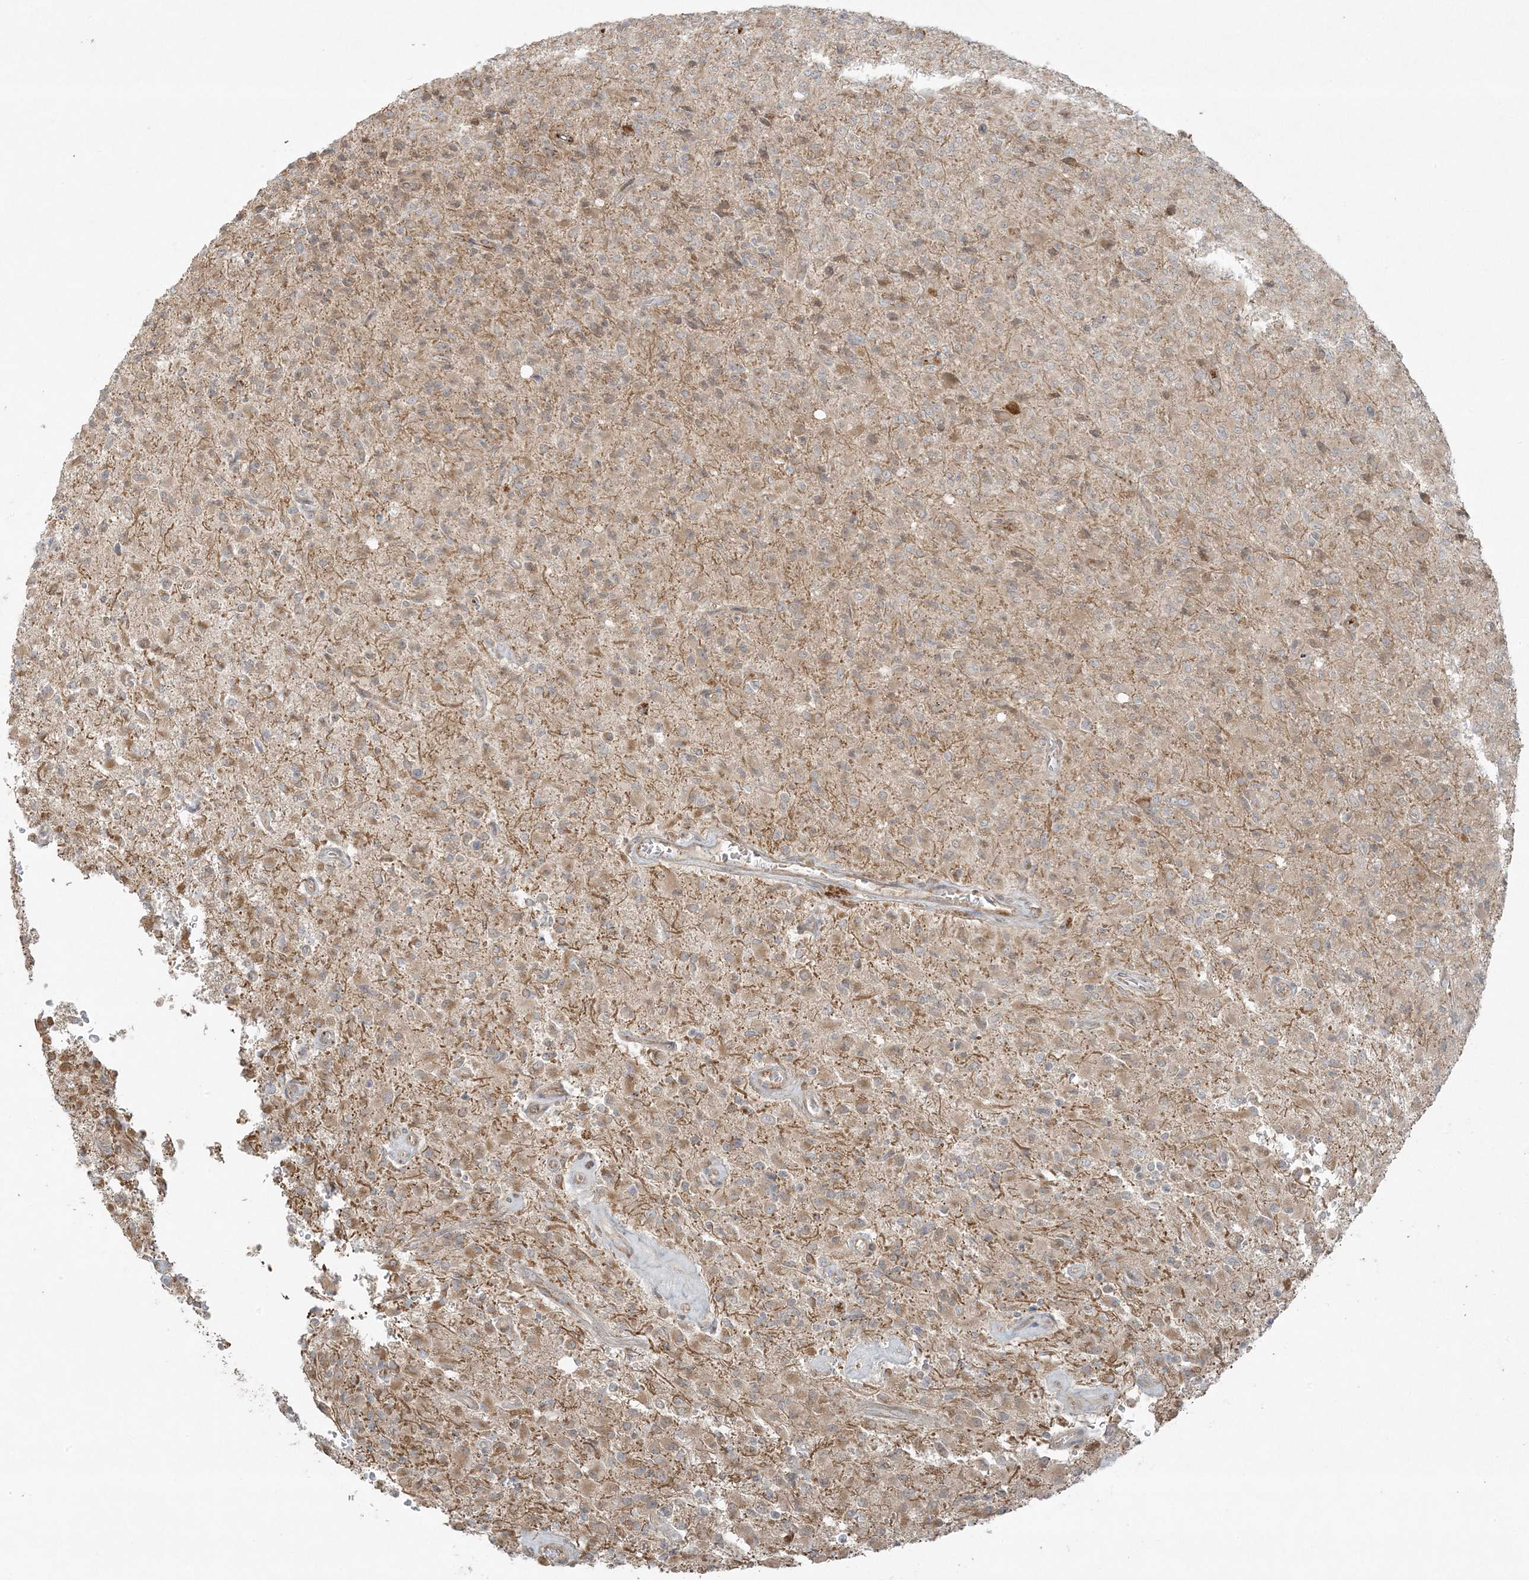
{"staining": {"intensity": "moderate", "quantity": ">75%", "location": "cytoplasmic/membranous"}, "tissue": "glioma", "cell_type": "Tumor cells", "image_type": "cancer", "snomed": [{"axis": "morphology", "description": "Glioma, malignant, High grade"}, {"axis": "topography", "description": "Brain"}], "caption": "Immunohistochemical staining of malignant glioma (high-grade) demonstrates moderate cytoplasmic/membranous protein staining in about >75% of tumor cells.", "gene": "ZNF263", "patient": {"sex": "female", "age": 57}}